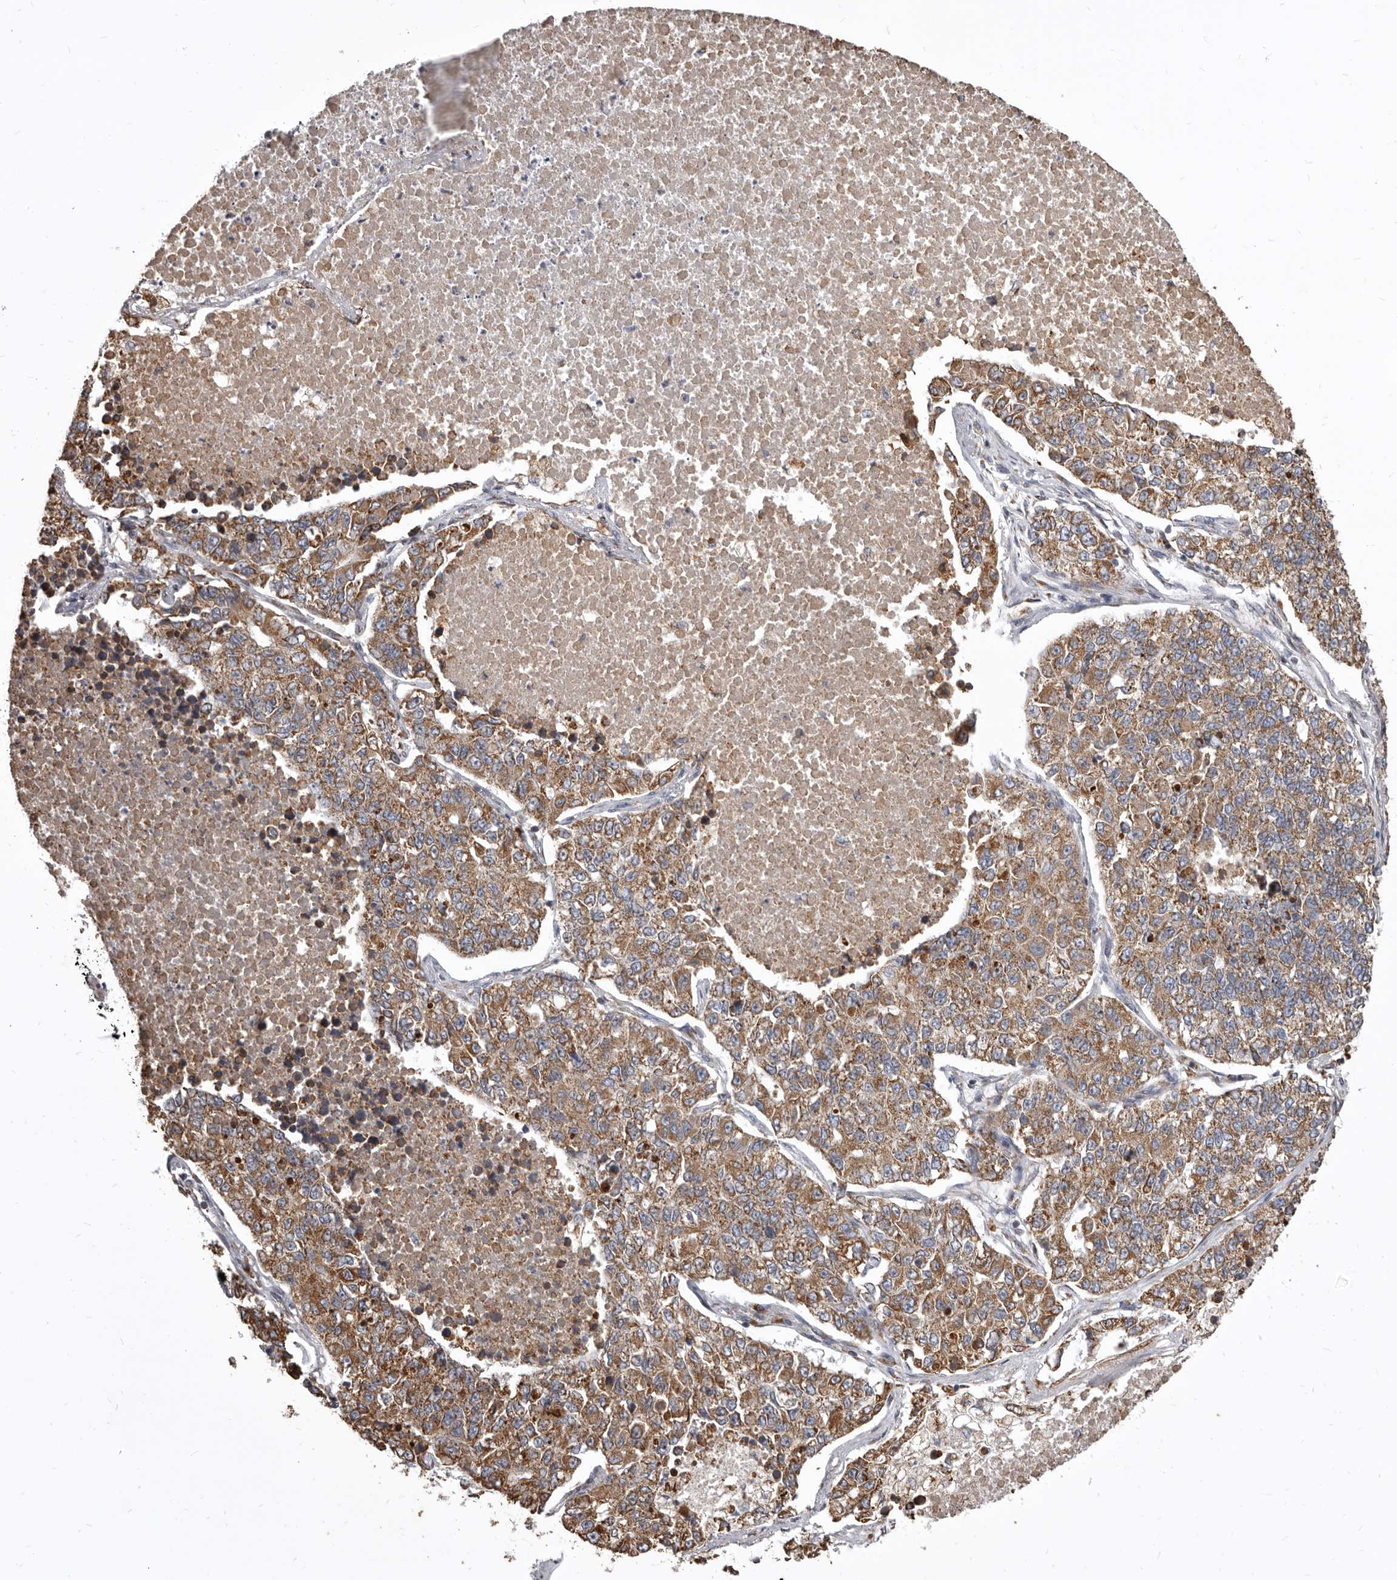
{"staining": {"intensity": "moderate", "quantity": ">75%", "location": "cytoplasmic/membranous"}, "tissue": "lung cancer", "cell_type": "Tumor cells", "image_type": "cancer", "snomed": [{"axis": "morphology", "description": "Adenocarcinoma, NOS"}, {"axis": "topography", "description": "Lung"}], "caption": "Immunohistochemistry photomicrograph of adenocarcinoma (lung) stained for a protein (brown), which demonstrates medium levels of moderate cytoplasmic/membranous expression in approximately >75% of tumor cells.", "gene": "CDK5RAP3", "patient": {"sex": "male", "age": 49}}